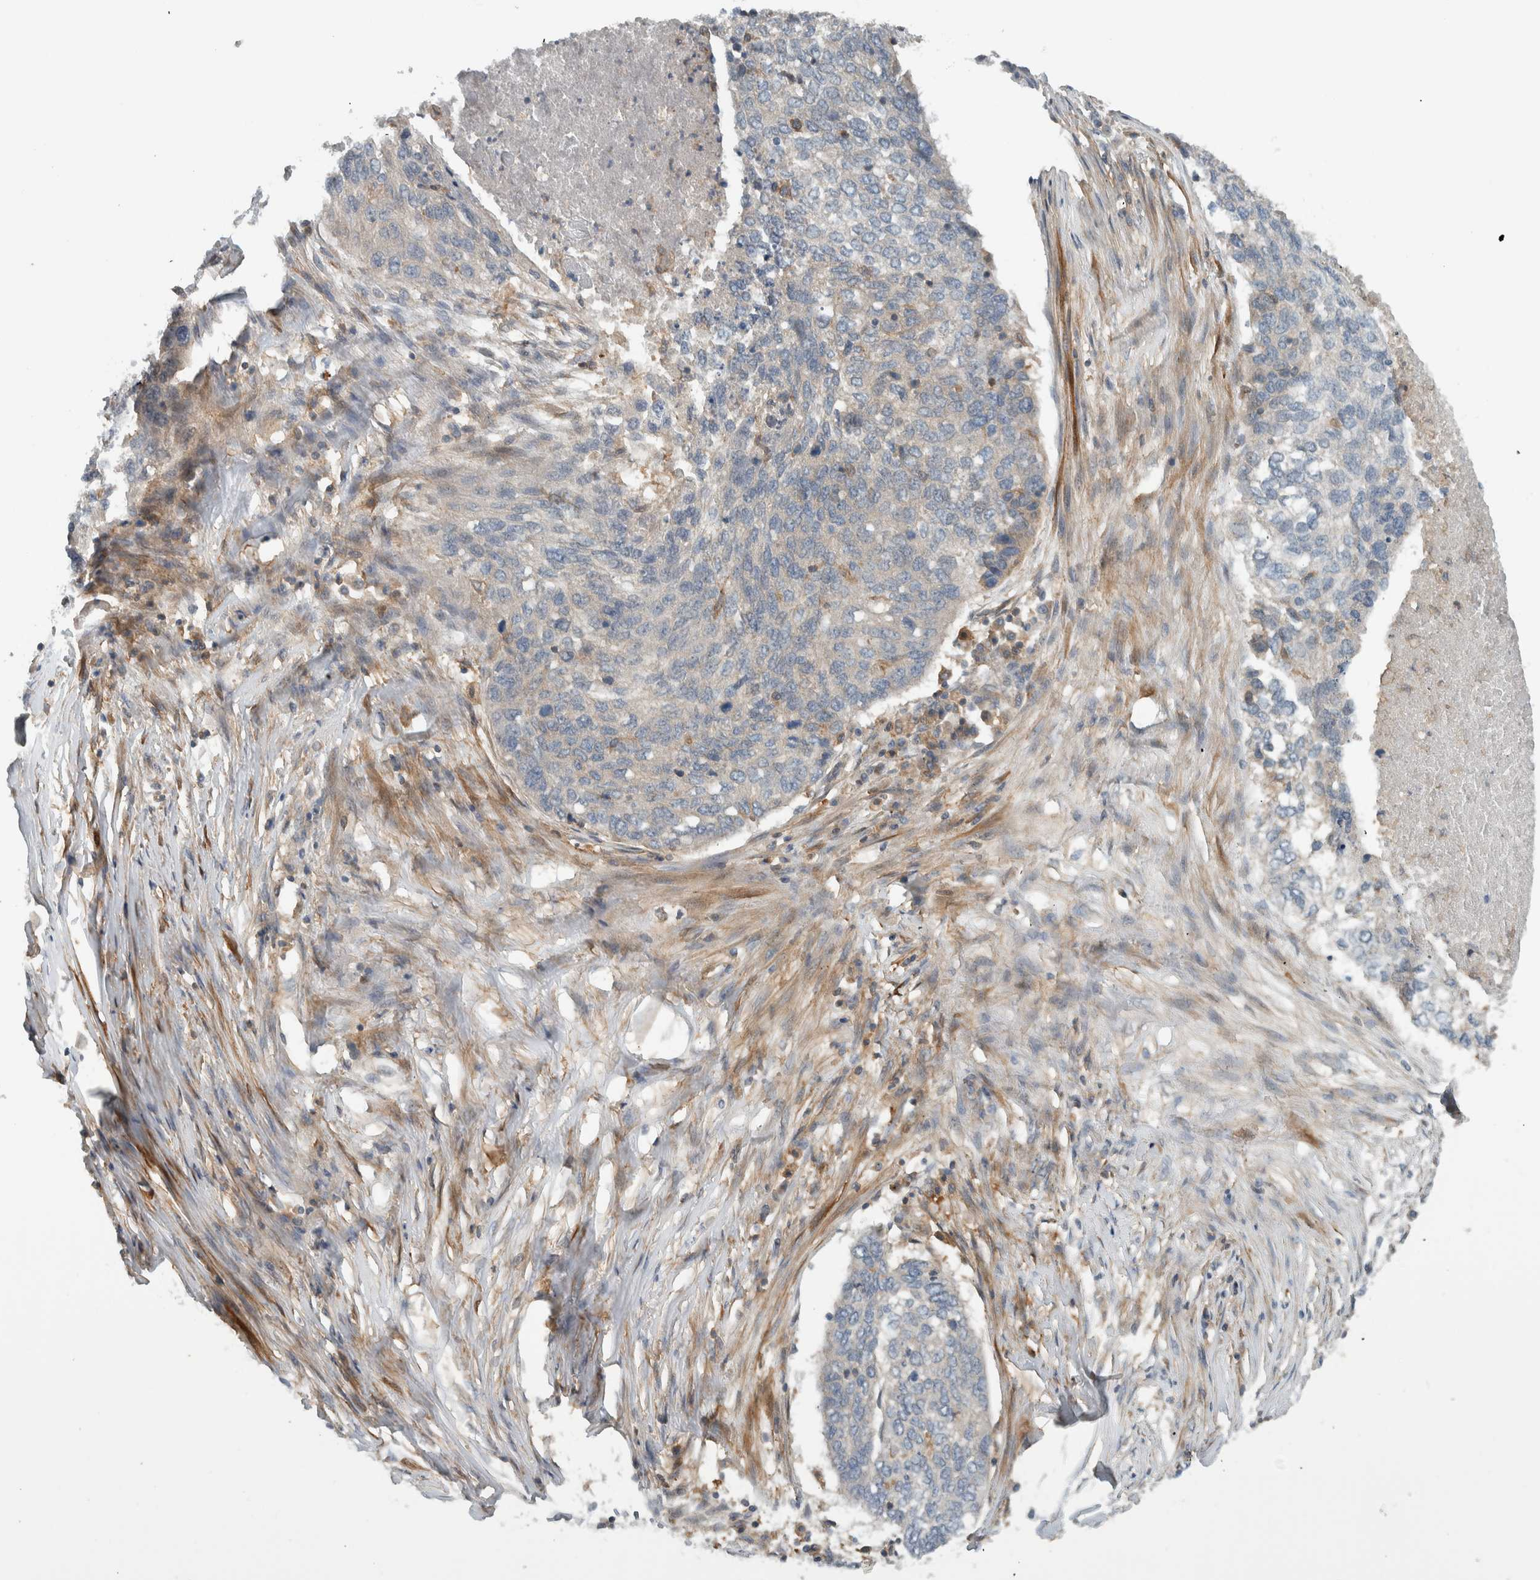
{"staining": {"intensity": "negative", "quantity": "none", "location": "none"}, "tissue": "lung cancer", "cell_type": "Tumor cells", "image_type": "cancer", "snomed": [{"axis": "morphology", "description": "Squamous cell carcinoma, NOS"}, {"axis": "topography", "description": "Lung"}], "caption": "This histopathology image is of squamous cell carcinoma (lung) stained with immunohistochemistry (IHC) to label a protein in brown with the nuclei are counter-stained blue. There is no expression in tumor cells. The staining is performed using DAB brown chromogen with nuclei counter-stained in using hematoxylin.", "gene": "MPRIP", "patient": {"sex": "female", "age": 63}}